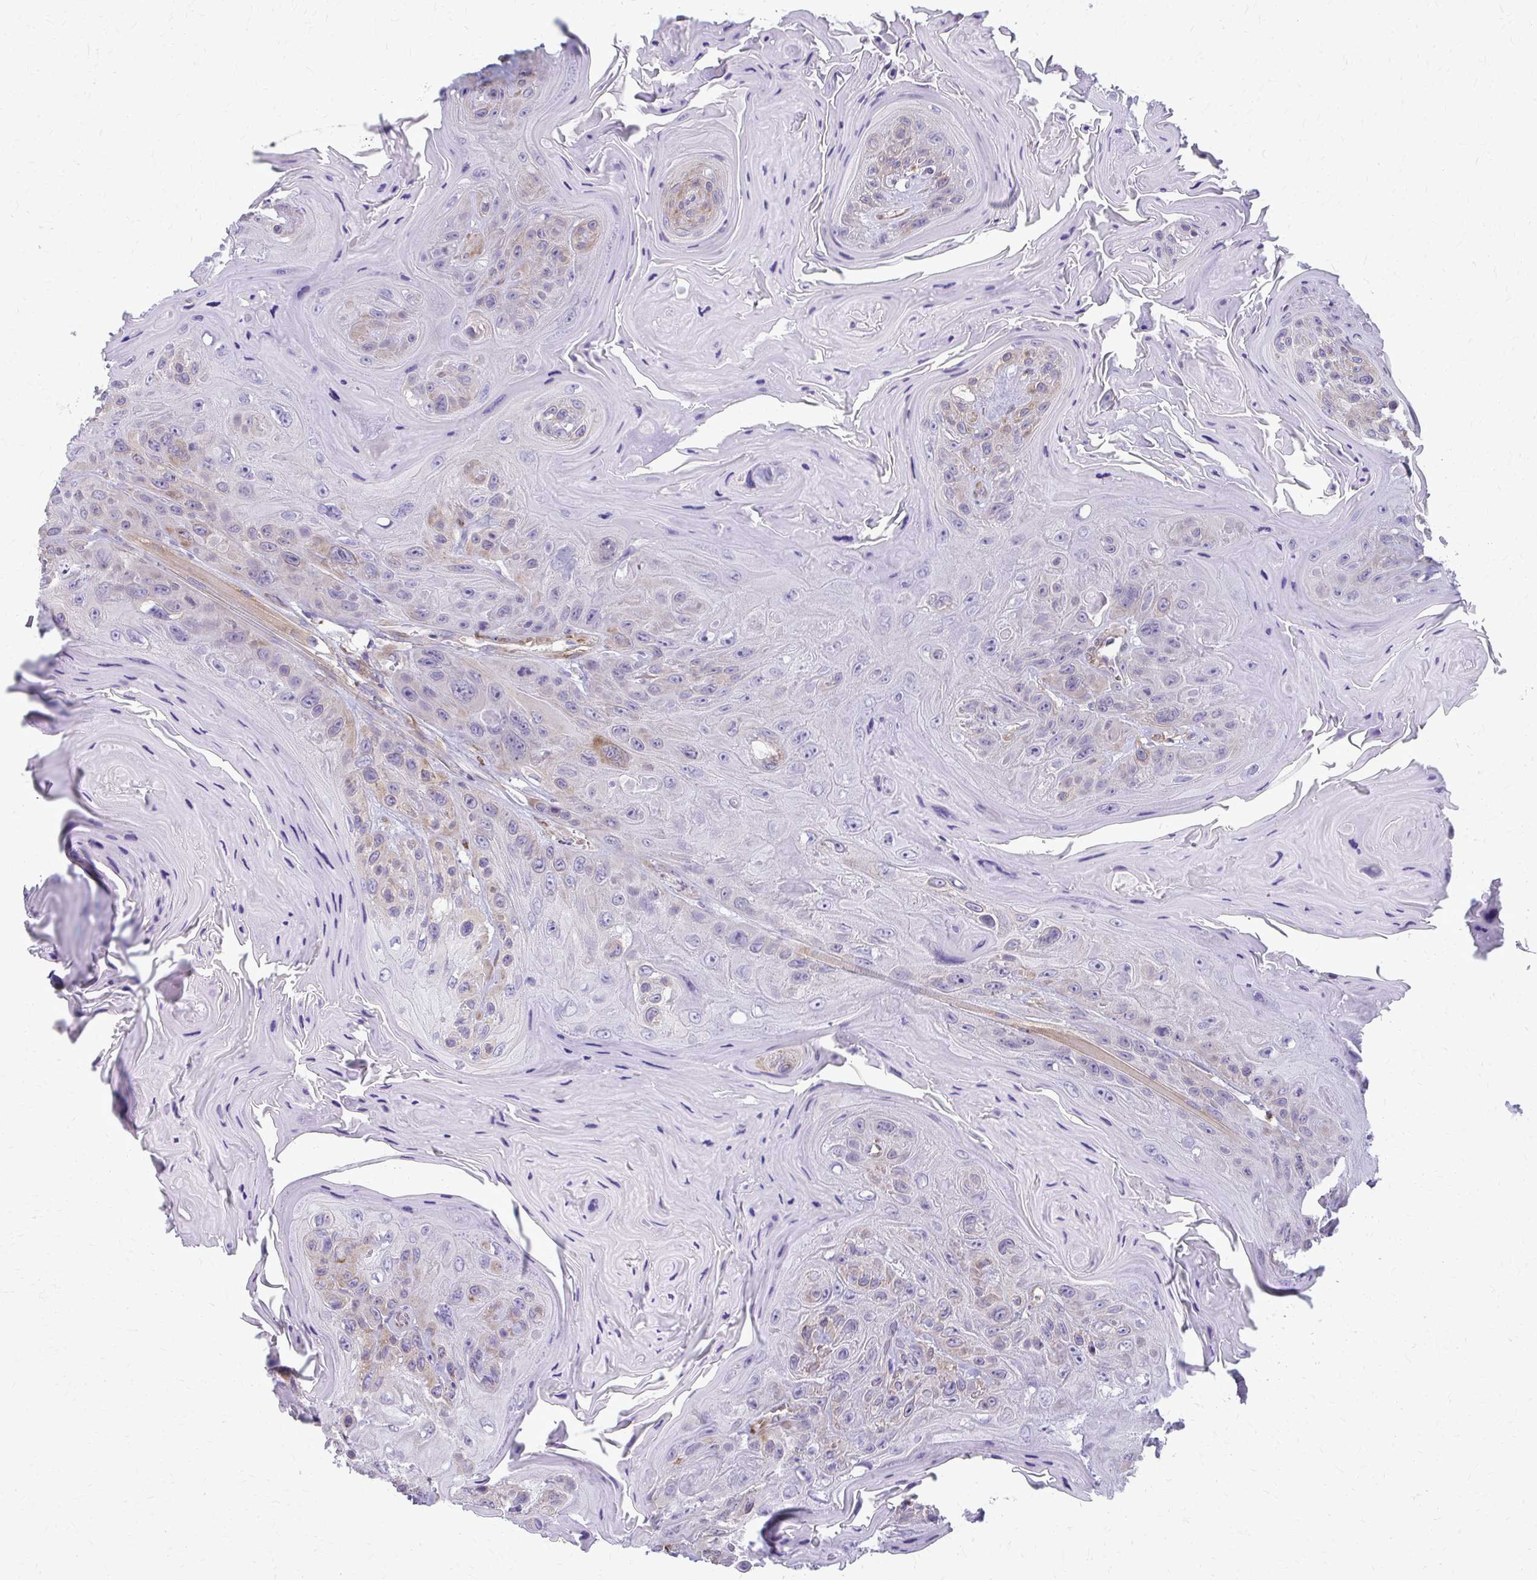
{"staining": {"intensity": "weak", "quantity": "<25%", "location": "cytoplasmic/membranous"}, "tissue": "head and neck cancer", "cell_type": "Tumor cells", "image_type": "cancer", "snomed": [{"axis": "morphology", "description": "Squamous cell carcinoma, NOS"}, {"axis": "topography", "description": "Head-Neck"}], "caption": "DAB immunohistochemical staining of squamous cell carcinoma (head and neck) shows no significant expression in tumor cells.", "gene": "DEPP1", "patient": {"sex": "female", "age": 59}}